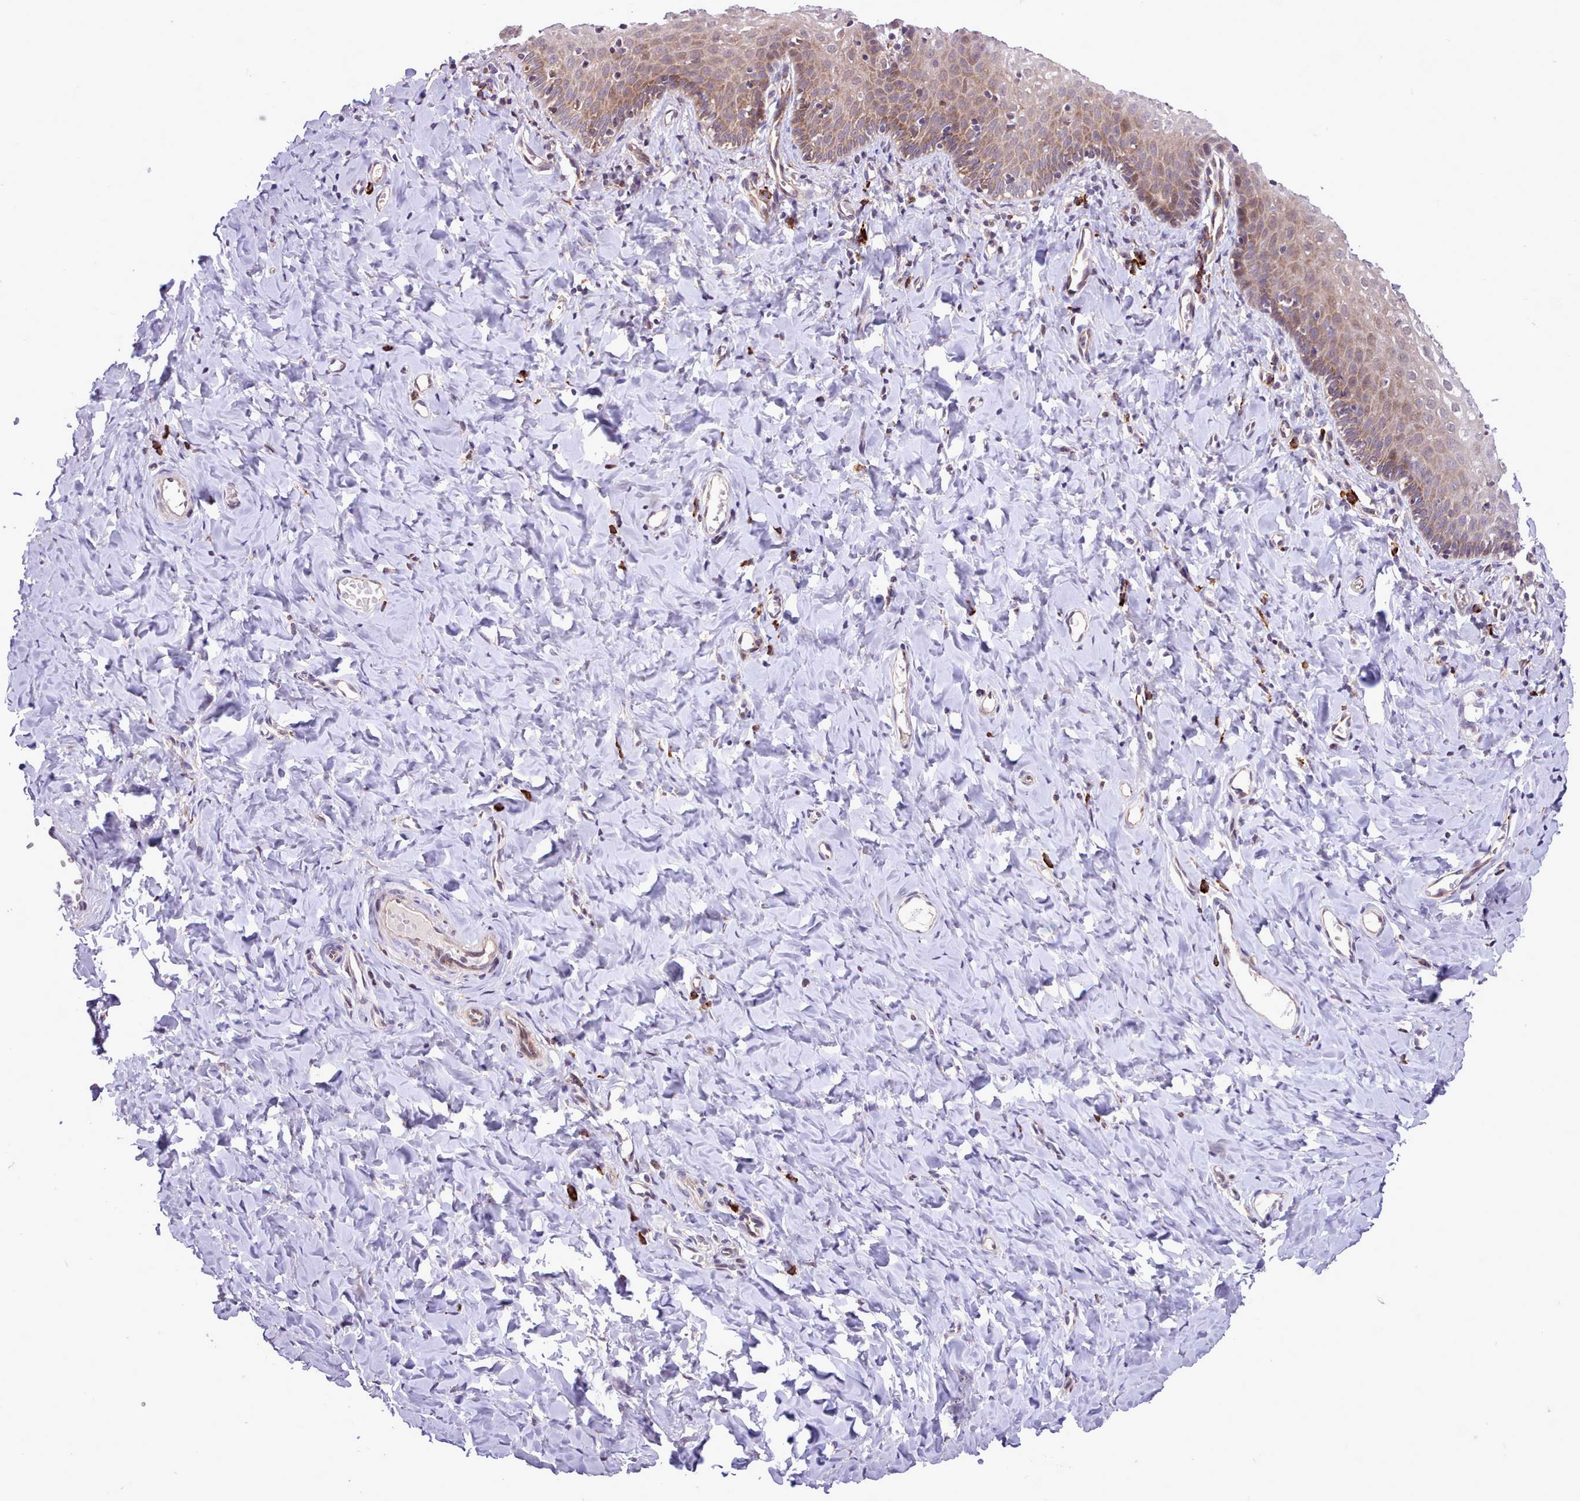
{"staining": {"intensity": "moderate", "quantity": "25%-75%", "location": "cytoplasmic/membranous"}, "tissue": "vagina", "cell_type": "Squamous epithelial cells", "image_type": "normal", "snomed": [{"axis": "morphology", "description": "Normal tissue, NOS"}, {"axis": "topography", "description": "Vagina"}], "caption": "DAB immunohistochemical staining of unremarkable vagina displays moderate cytoplasmic/membranous protein expression in approximately 25%-75% of squamous epithelial cells. Immunohistochemistry stains the protein in brown and the nuclei are stained blue.", "gene": "TTLL3", "patient": {"sex": "female", "age": 60}}